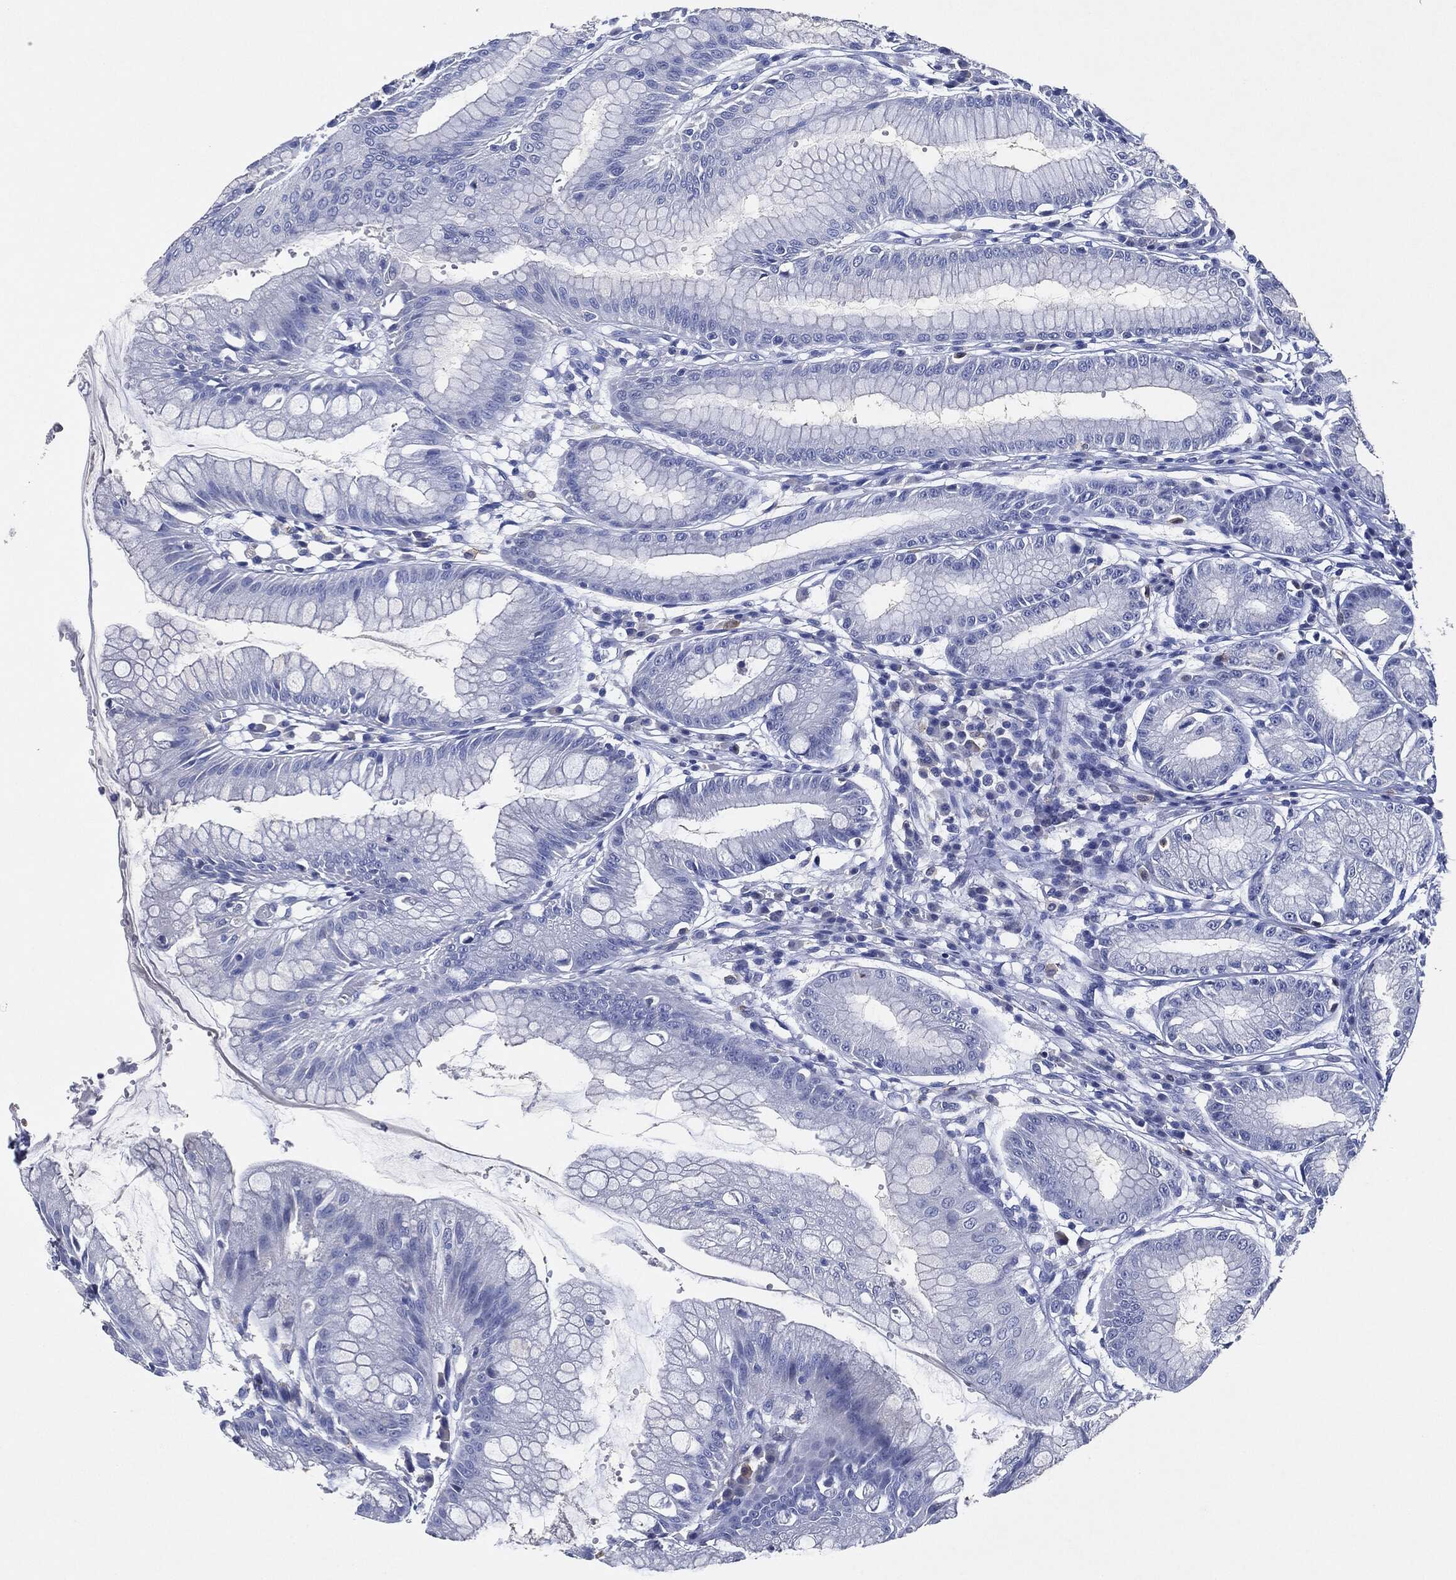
{"staining": {"intensity": "negative", "quantity": "none", "location": "none"}, "tissue": "stomach", "cell_type": "Glandular cells", "image_type": "normal", "snomed": [{"axis": "morphology", "description": "Normal tissue, NOS"}, {"axis": "morphology", "description": "Inflammation, NOS"}, {"axis": "topography", "description": "Stomach, lower"}], "caption": "Glandular cells are negative for protein expression in normal human stomach. (Immunohistochemistry, brightfield microscopy, high magnification).", "gene": "NTRK1", "patient": {"sex": "male", "age": 59}}